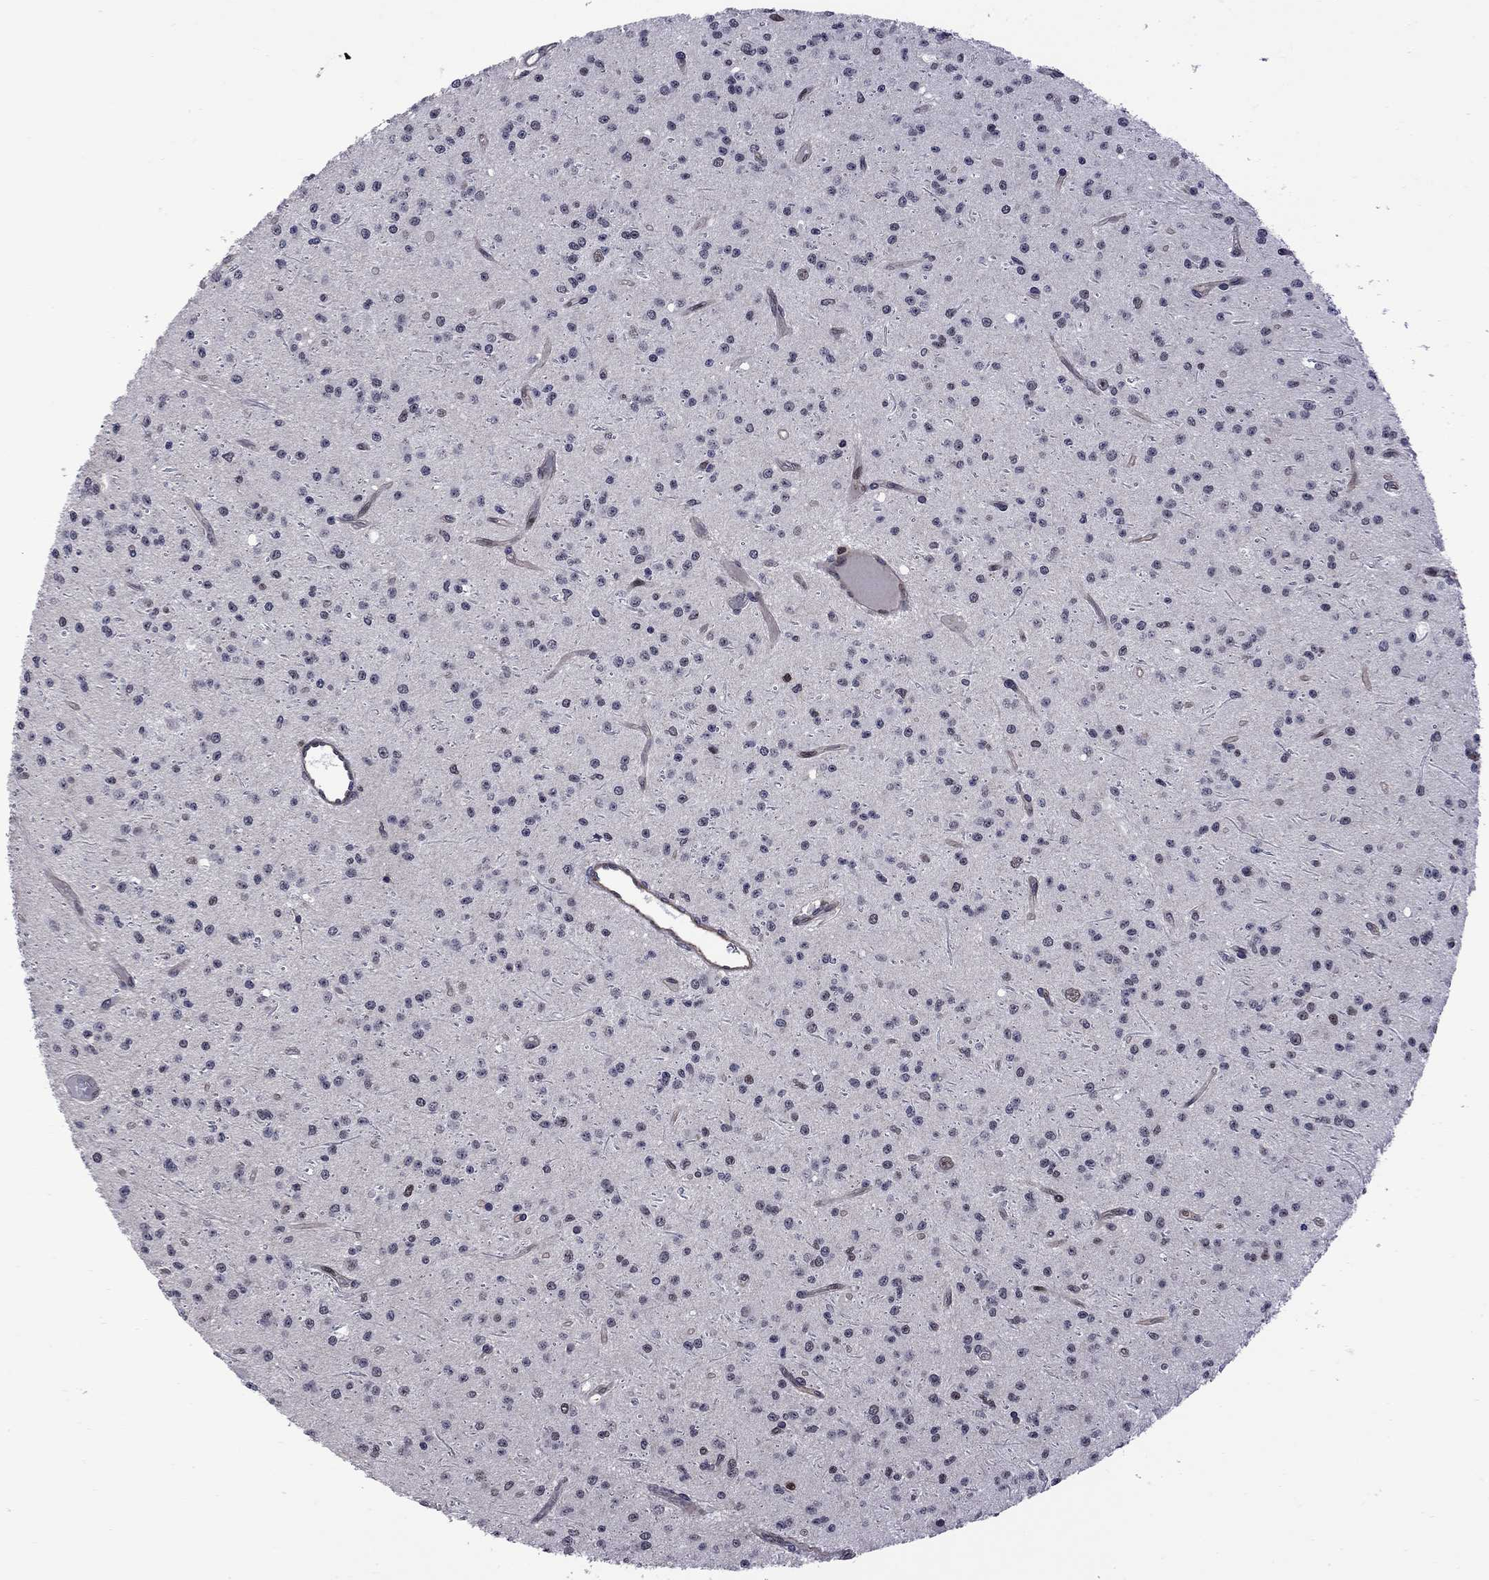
{"staining": {"intensity": "negative", "quantity": "none", "location": "none"}, "tissue": "glioma", "cell_type": "Tumor cells", "image_type": "cancer", "snomed": [{"axis": "morphology", "description": "Glioma, malignant, Low grade"}, {"axis": "topography", "description": "Brain"}], "caption": "The photomicrograph demonstrates no staining of tumor cells in glioma.", "gene": "BRF1", "patient": {"sex": "male", "age": 27}}